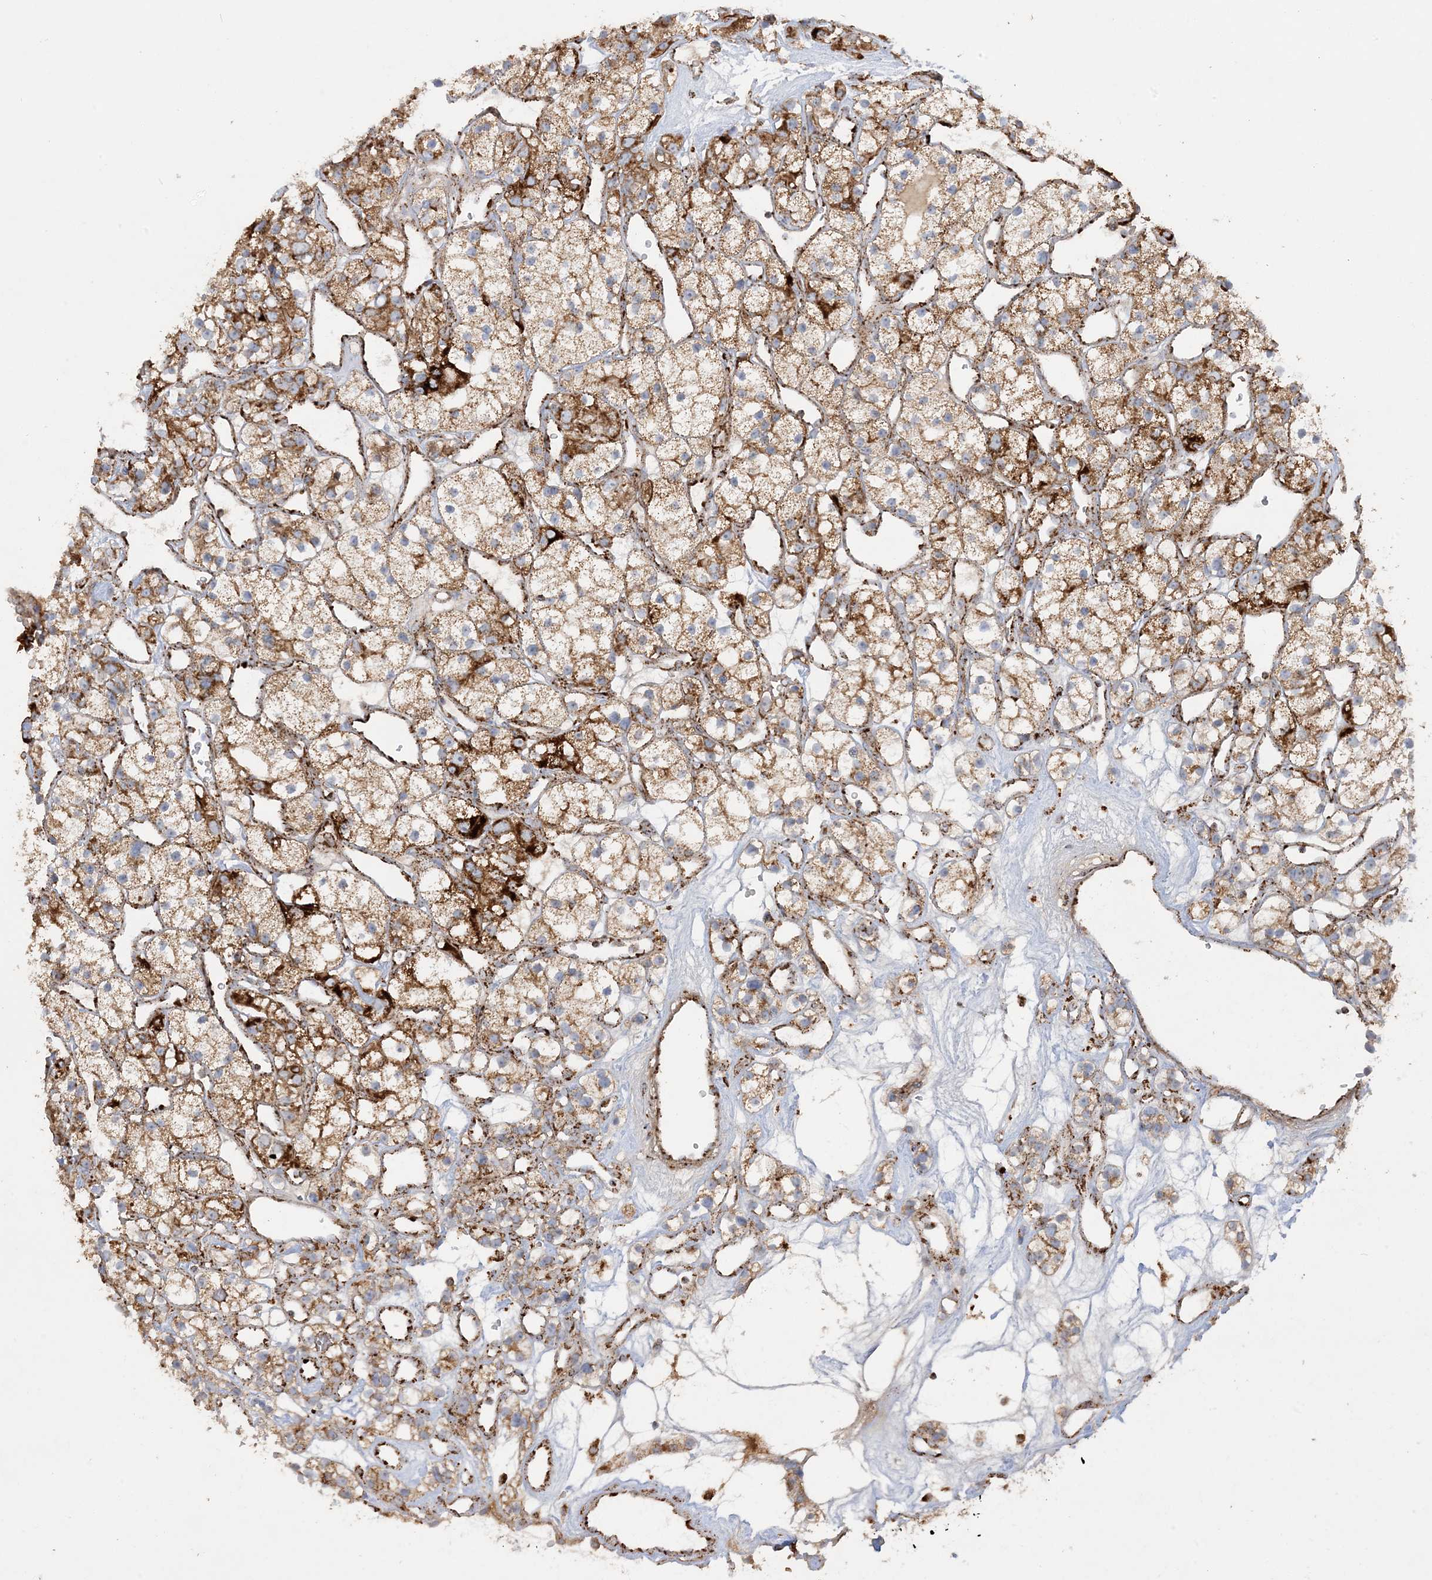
{"staining": {"intensity": "strong", "quantity": ">75%", "location": "cytoplasmic/membranous"}, "tissue": "renal cancer", "cell_type": "Tumor cells", "image_type": "cancer", "snomed": [{"axis": "morphology", "description": "Adenocarcinoma, NOS"}, {"axis": "topography", "description": "Kidney"}], "caption": "A brown stain shows strong cytoplasmic/membranous positivity of a protein in human renal cancer tumor cells.", "gene": "NDUFAF3", "patient": {"sex": "female", "age": 57}}